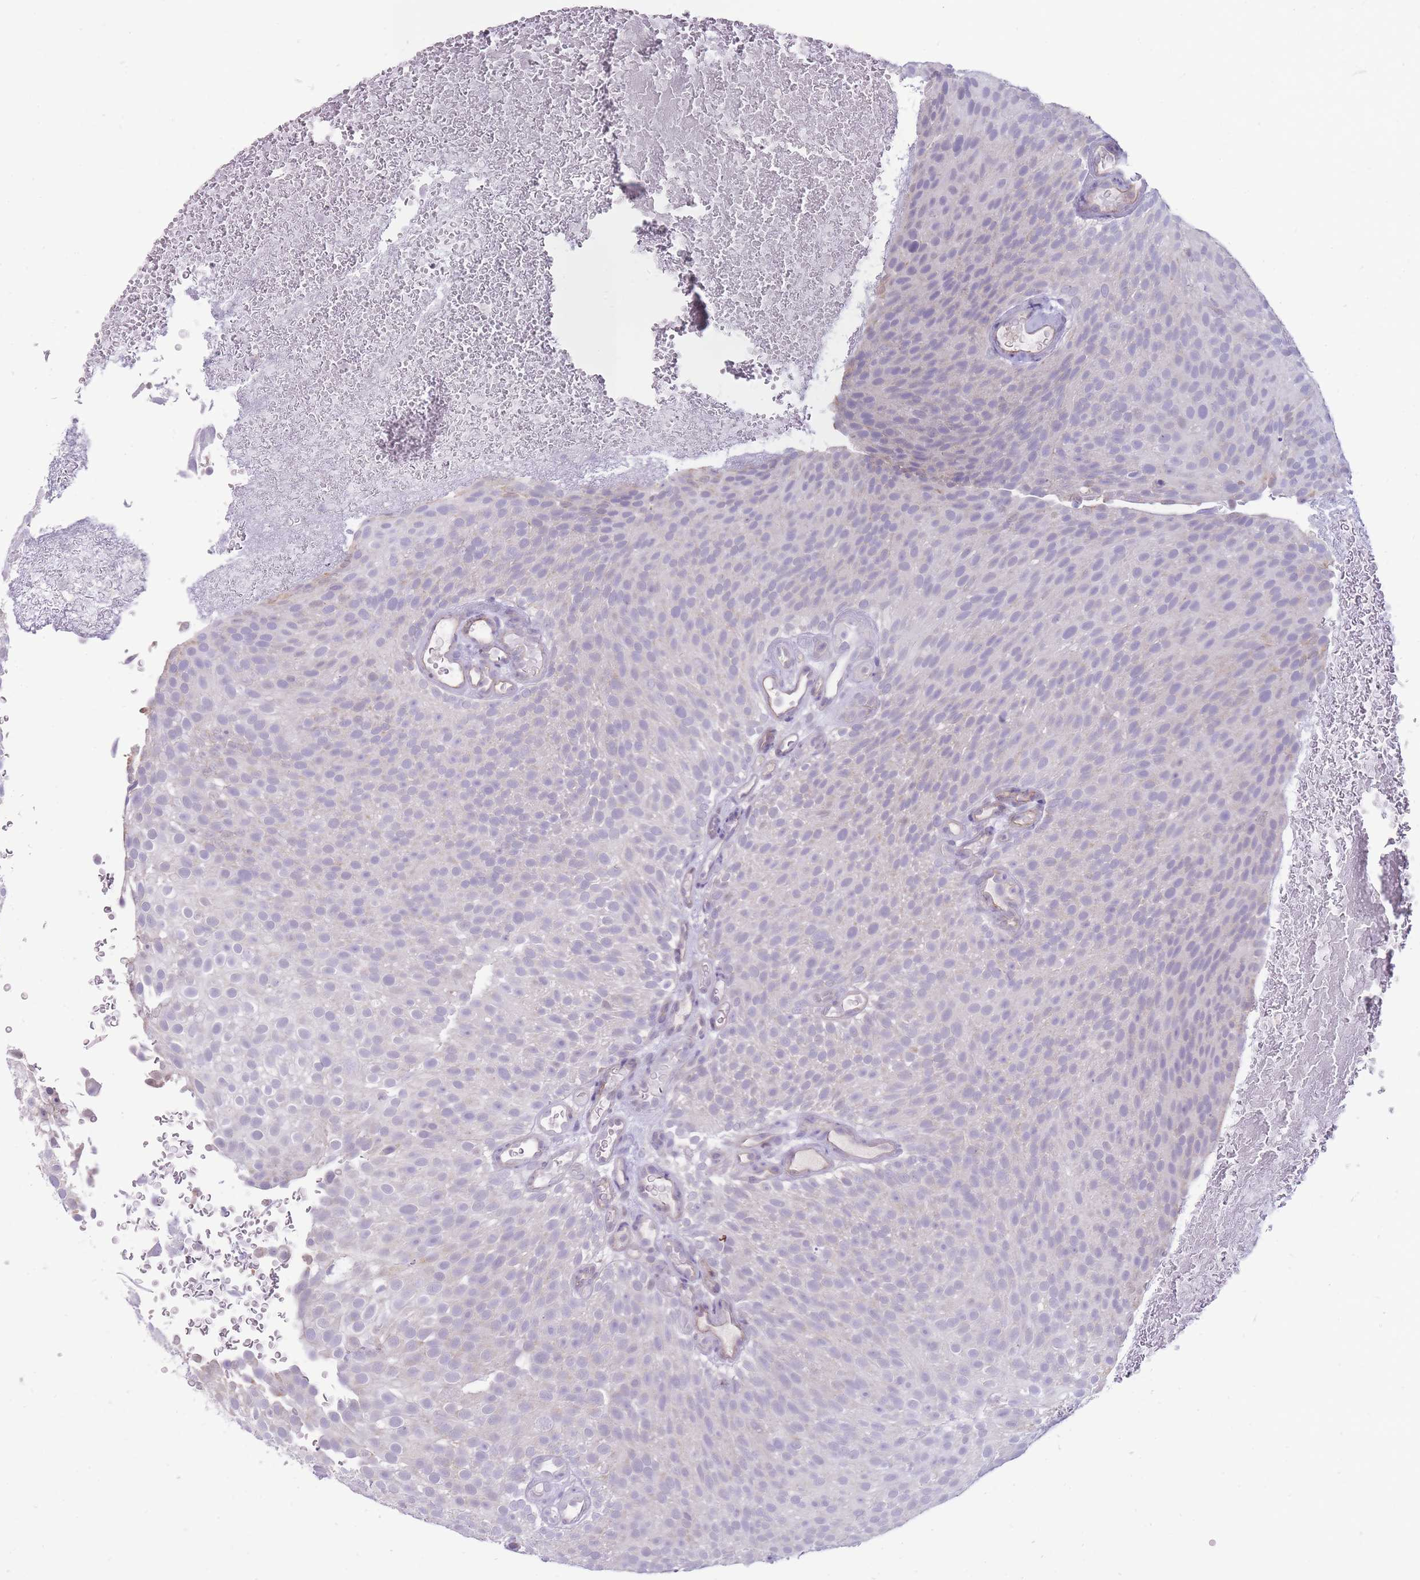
{"staining": {"intensity": "negative", "quantity": "none", "location": "none"}, "tissue": "urothelial cancer", "cell_type": "Tumor cells", "image_type": "cancer", "snomed": [{"axis": "morphology", "description": "Urothelial carcinoma, Low grade"}, {"axis": "topography", "description": "Urinary bladder"}], "caption": "Micrograph shows no significant protein expression in tumor cells of low-grade urothelial carcinoma.", "gene": "ERICH4", "patient": {"sex": "male", "age": 78}}